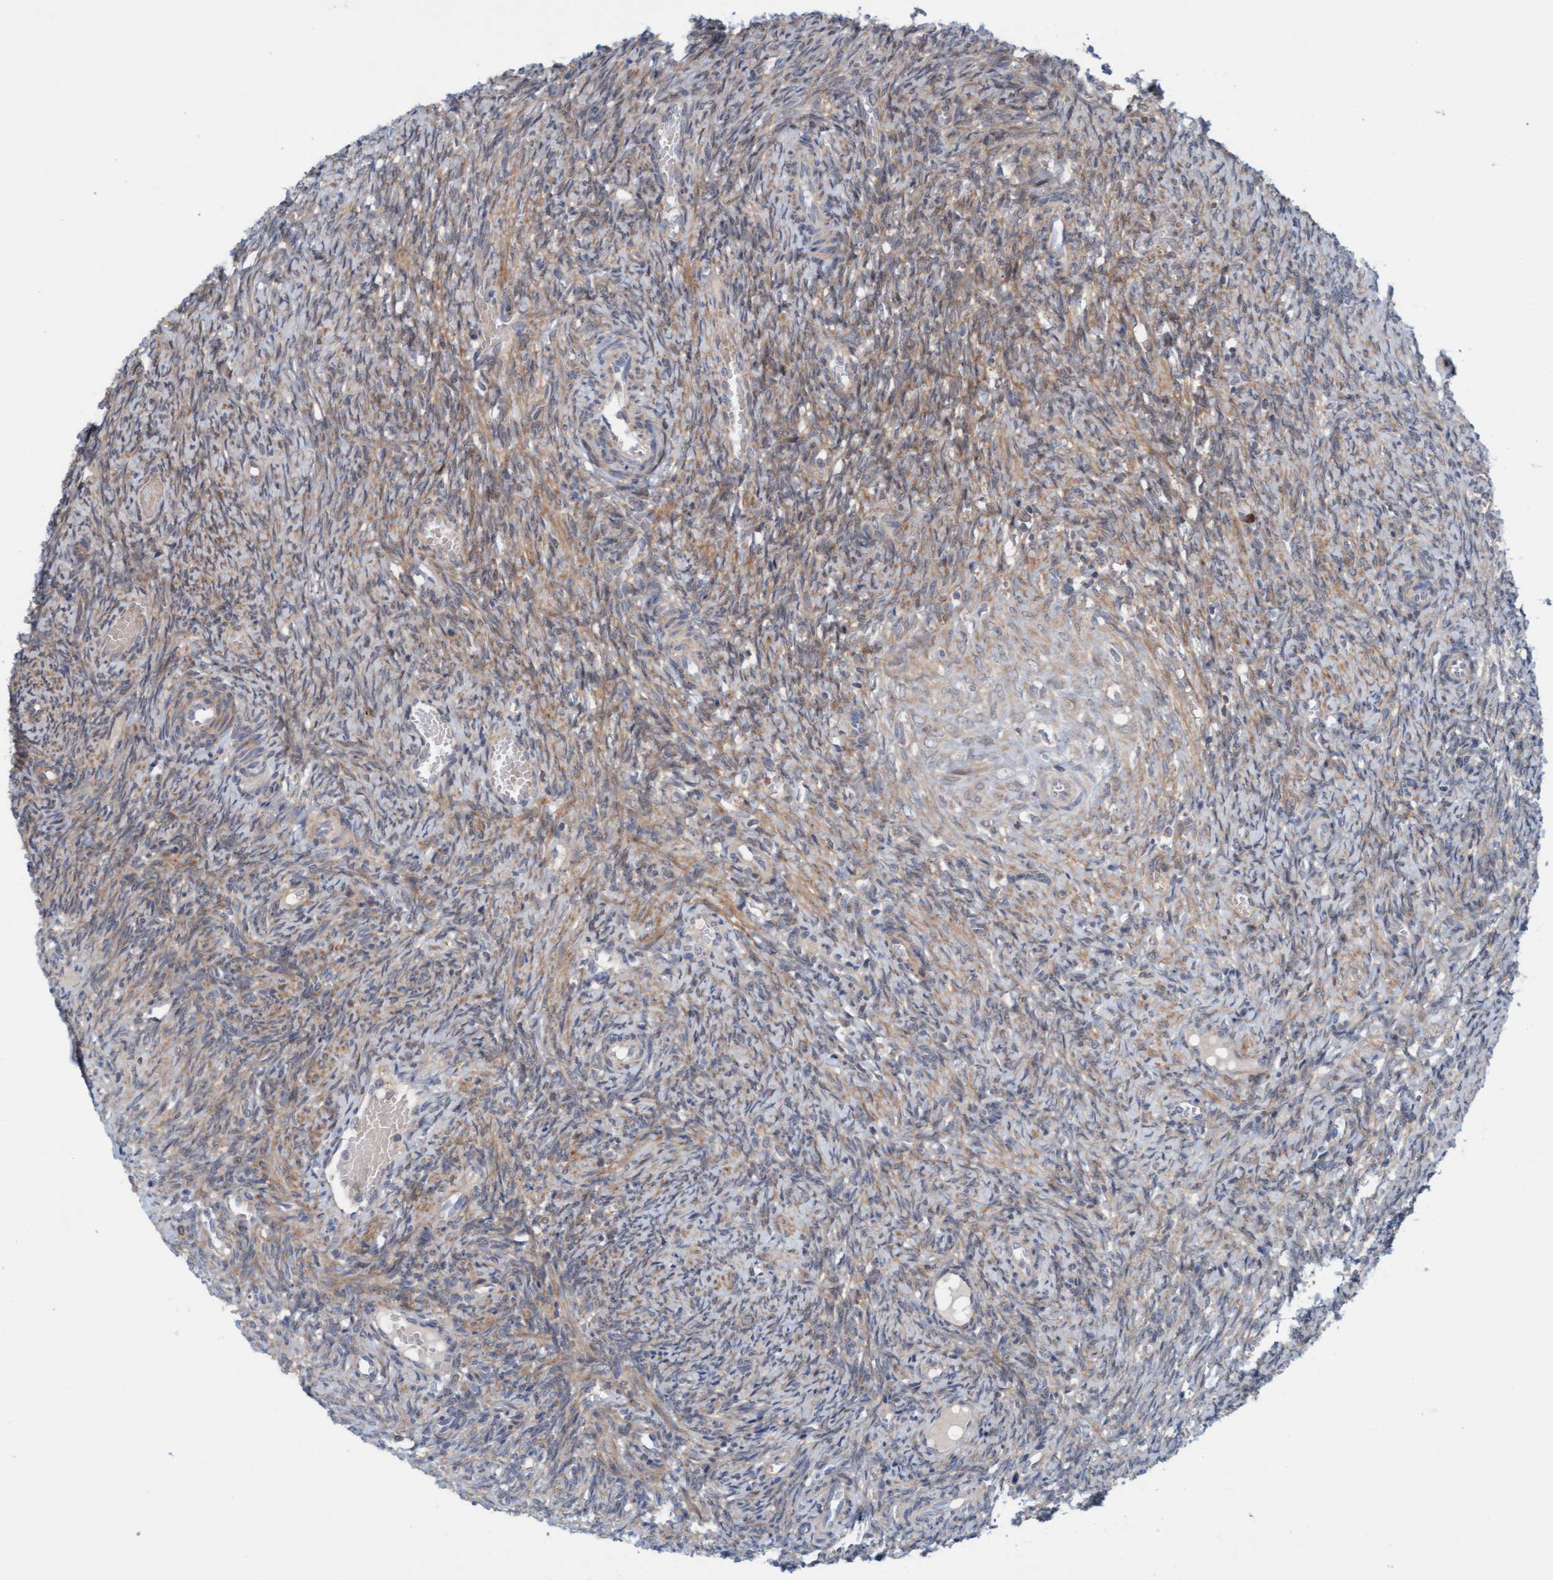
{"staining": {"intensity": "negative", "quantity": "none", "location": "none"}, "tissue": "ovary", "cell_type": "Ovarian stroma cells", "image_type": "normal", "snomed": [{"axis": "morphology", "description": "Normal tissue, NOS"}, {"axis": "topography", "description": "Ovary"}], "caption": "This photomicrograph is of normal ovary stained with IHC to label a protein in brown with the nuclei are counter-stained blue. There is no expression in ovarian stroma cells.", "gene": "KLHL25", "patient": {"sex": "female", "age": 41}}